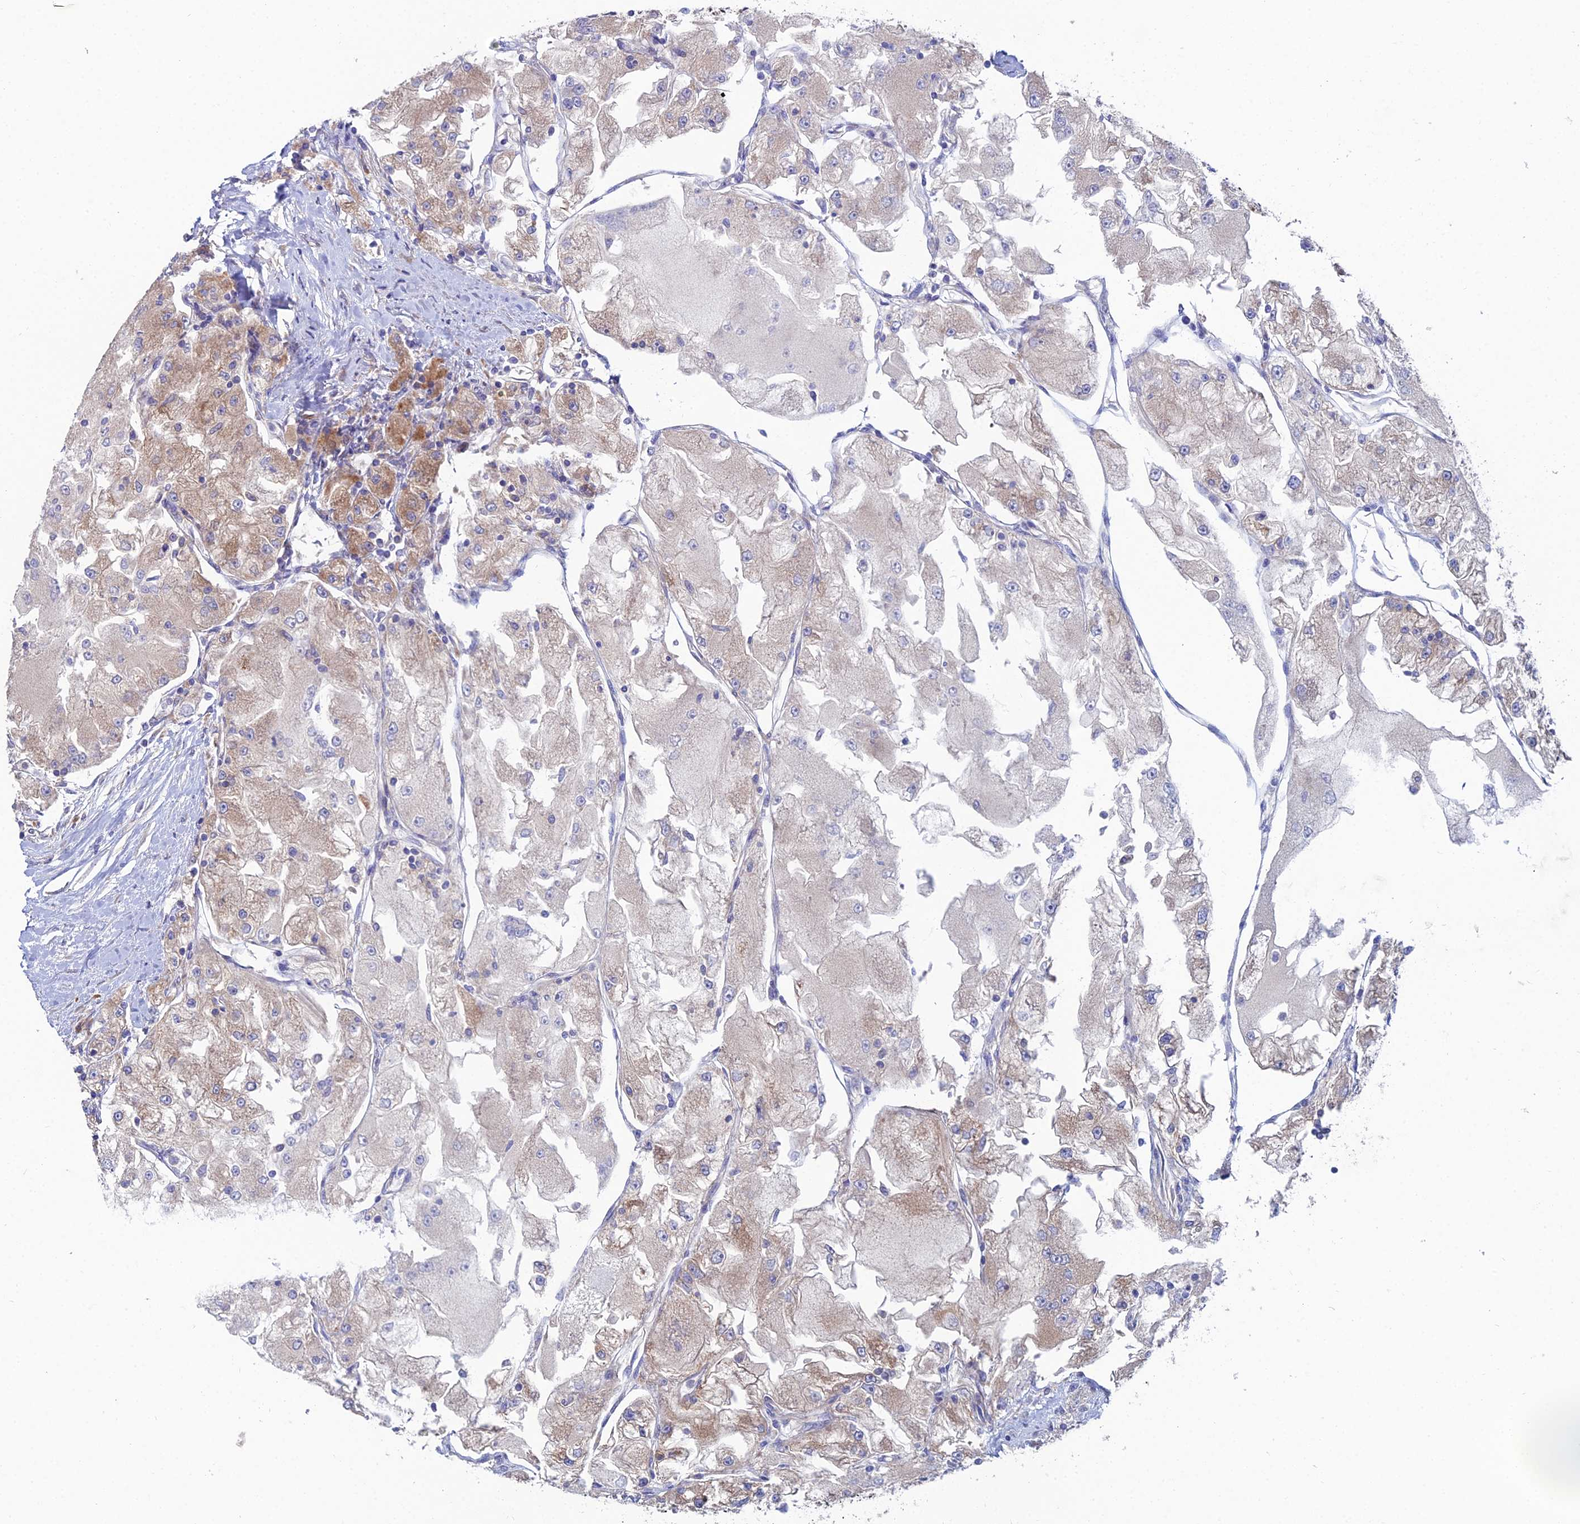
{"staining": {"intensity": "weak", "quantity": "25%-75%", "location": "cytoplasmic/membranous"}, "tissue": "renal cancer", "cell_type": "Tumor cells", "image_type": "cancer", "snomed": [{"axis": "morphology", "description": "Adenocarcinoma, NOS"}, {"axis": "topography", "description": "Kidney"}], "caption": "Immunohistochemical staining of human renal cancer reveals low levels of weak cytoplasmic/membranous staining in about 25%-75% of tumor cells.", "gene": "CLCN3", "patient": {"sex": "female", "age": 72}}